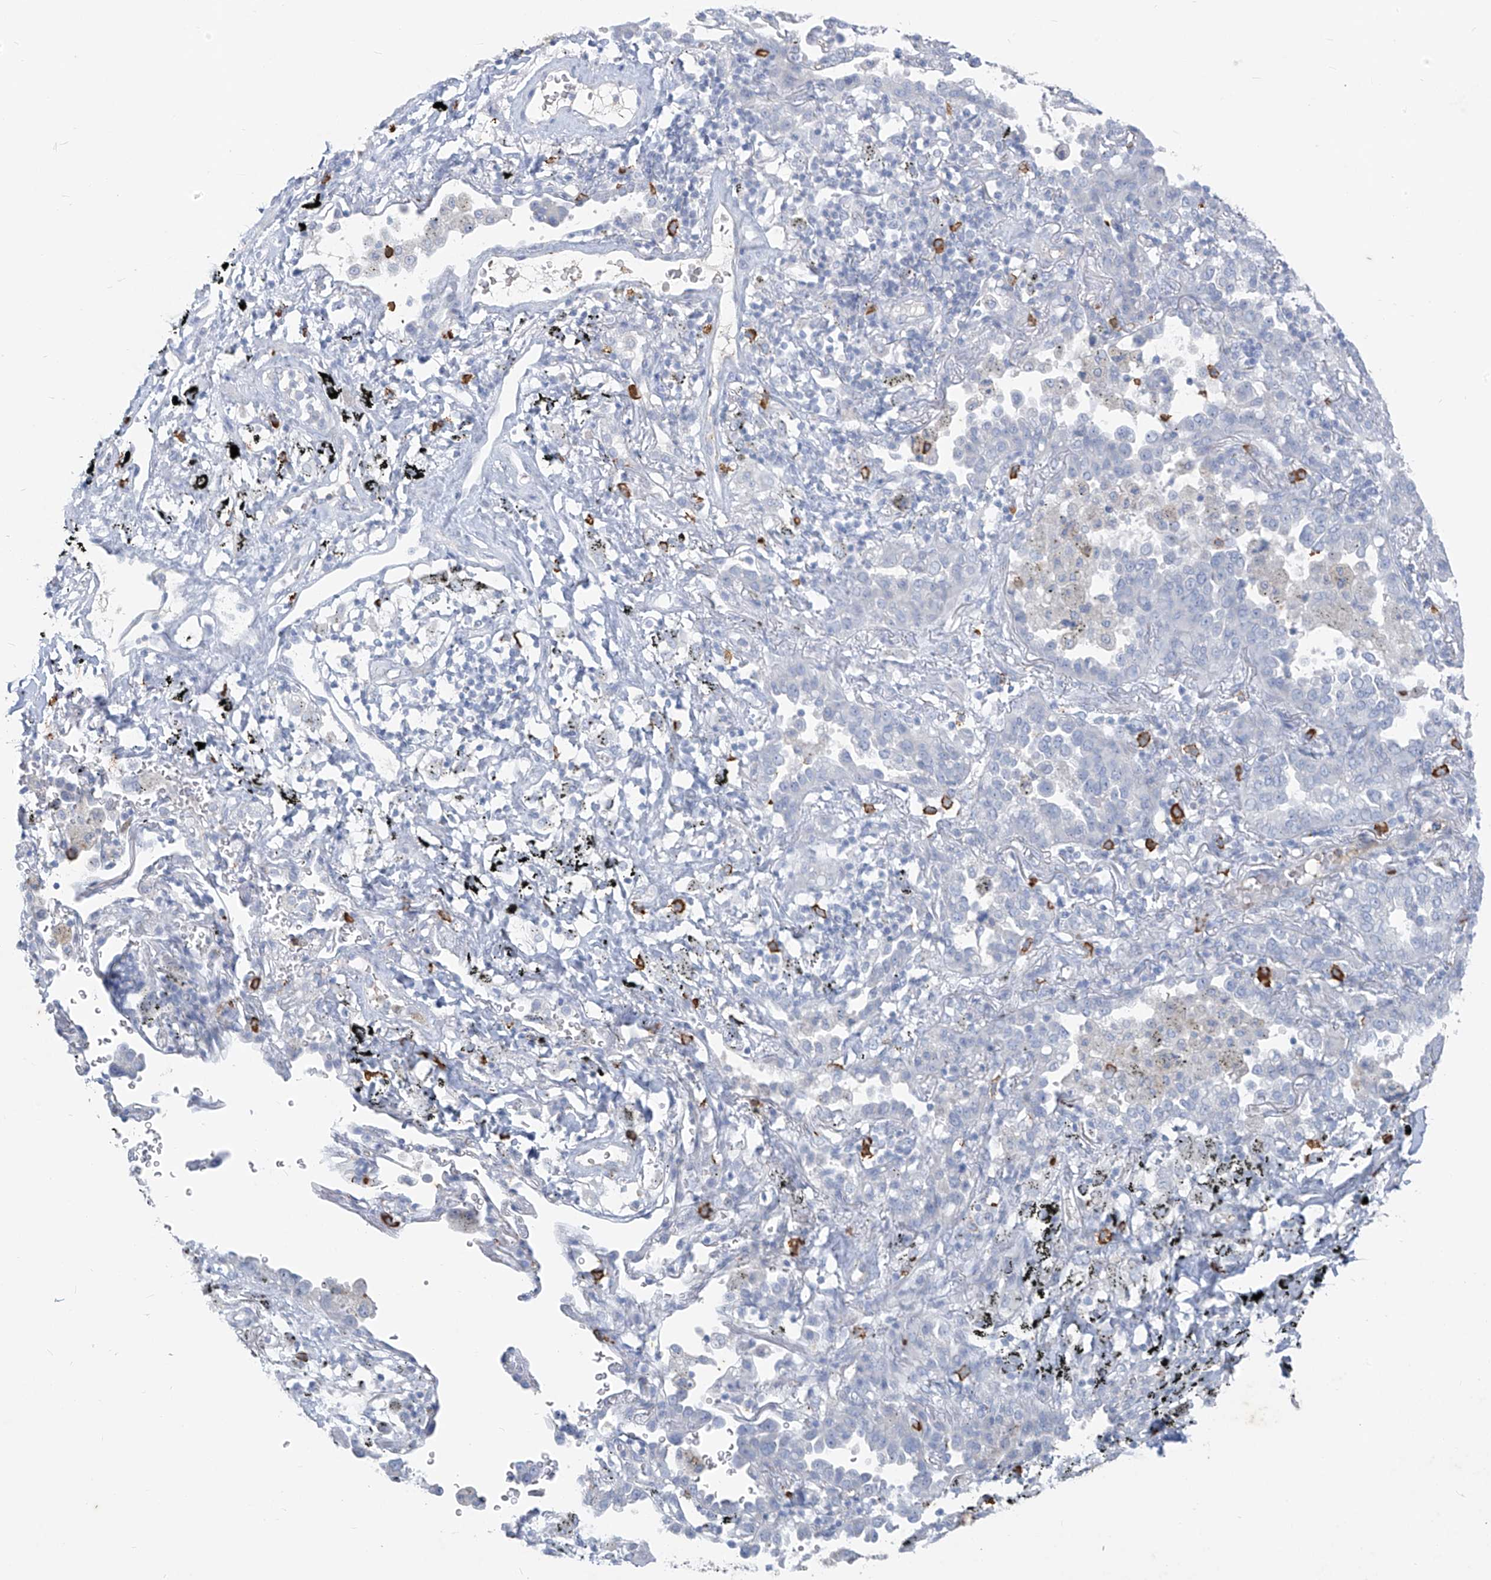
{"staining": {"intensity": "negative", "quantity": "none", "location": "none"}, "tissue": "lung cancer", "cell_type": "Tumor cells", "image_type": "cancer", "snomed": [{"axis": "morphology", "description": "Normal tissue, NOS"}, {"axis": "morphology", "description": "Adenocarcinoma, NOS"}, {"axis": "topography", "description": "Lung"}], "caption": "The photomicrograph reveals no significant staining in tumor cells of lung cancer (adenocarcinoma).", "gene": "CX3CR1", "patient": {"sex": "male", "age": 59}}